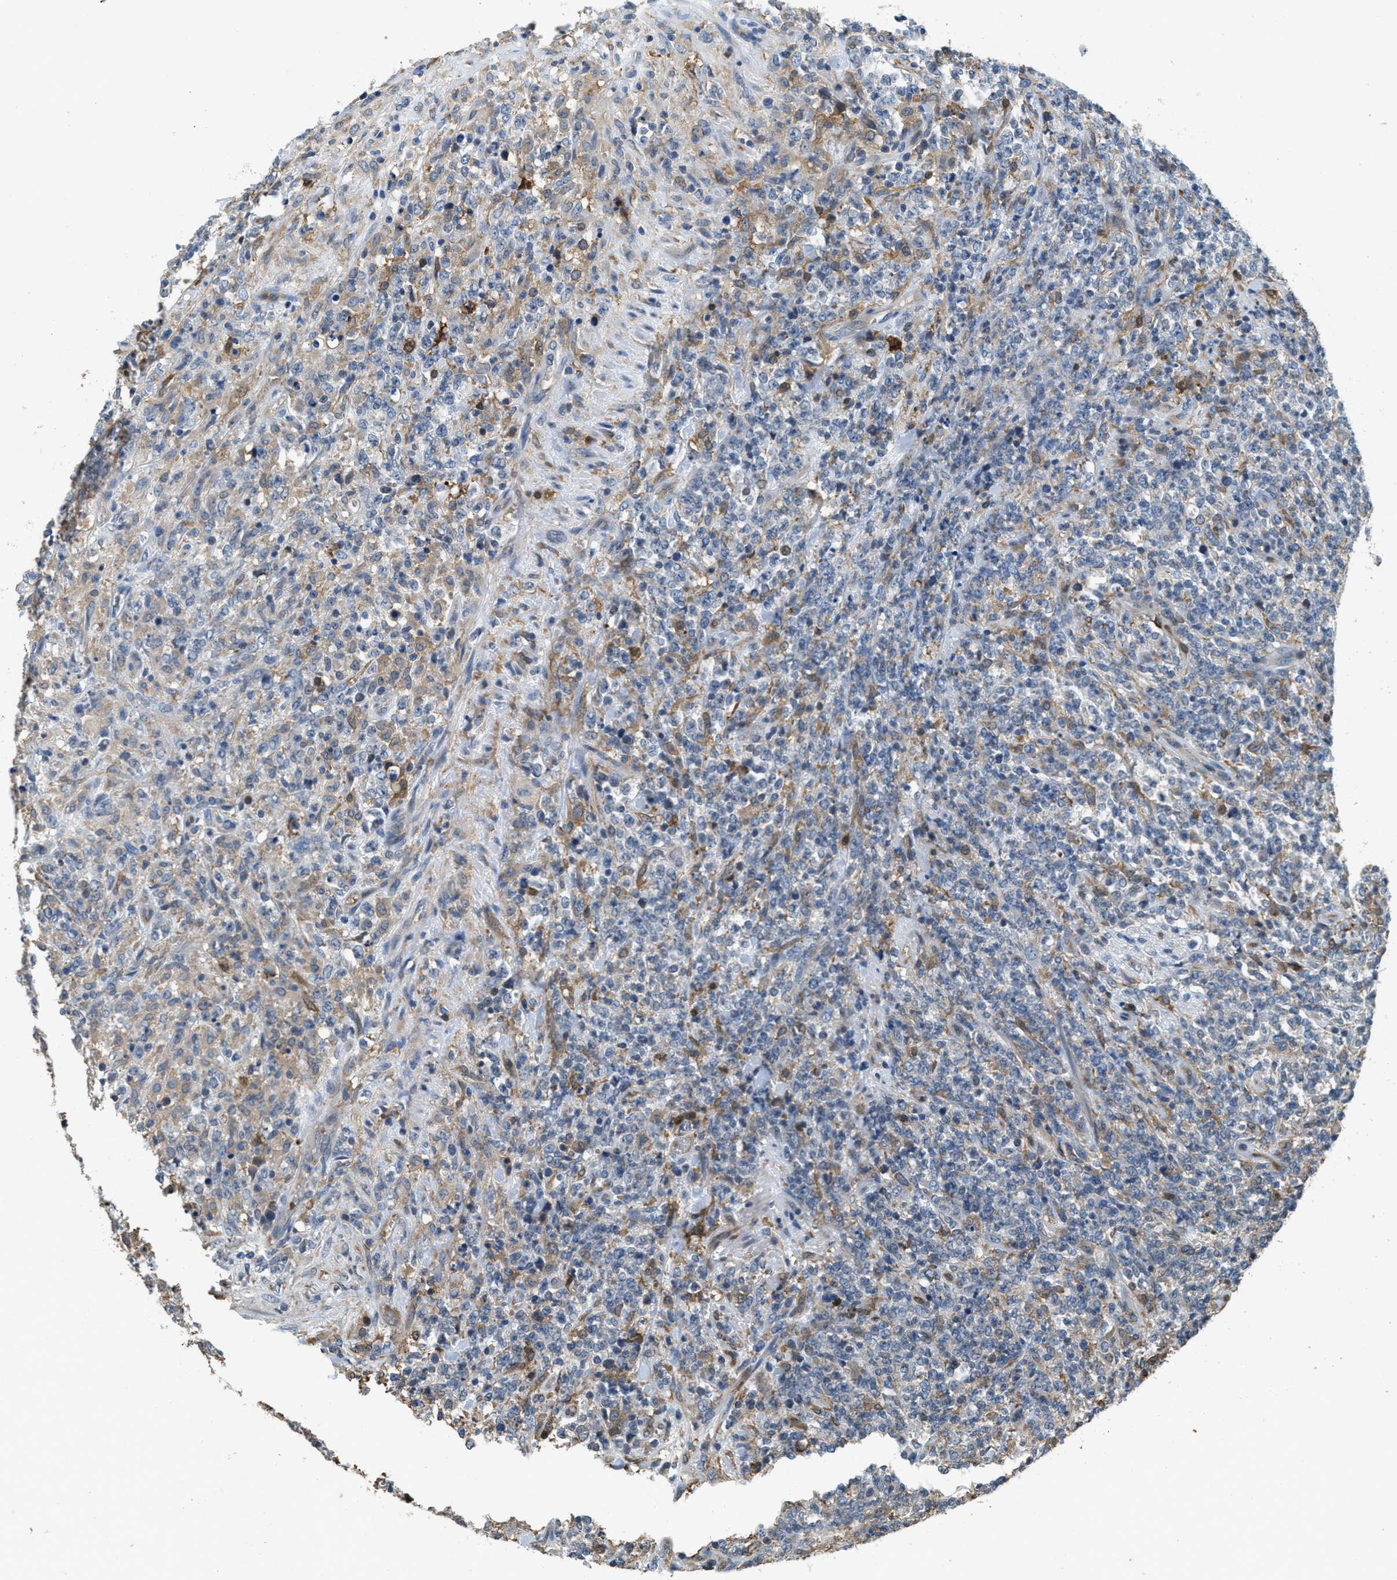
{"staining": {"intensity": "weak", "quantity": "<25%", "location": "cytoplasmic/membranous"}, "tissue": "lymphoma", "cell_type": "Tumor cells", "image_type": "cancer", "snomed": [{"axis": "morphology", "description": "Malignant lymphoma, non-Hodgkin's type, High grade"}, {"axis": "topography", "description": "Soft tissue"}], "caption": "This is a micrograph of immunohistochemistry staining of high-grade malignant lymphoma, non-Hodgkin's type, which shows no expression in tumor cells.", "gene": "DGKE", "patient": {"sex": "male", "age": 18}}